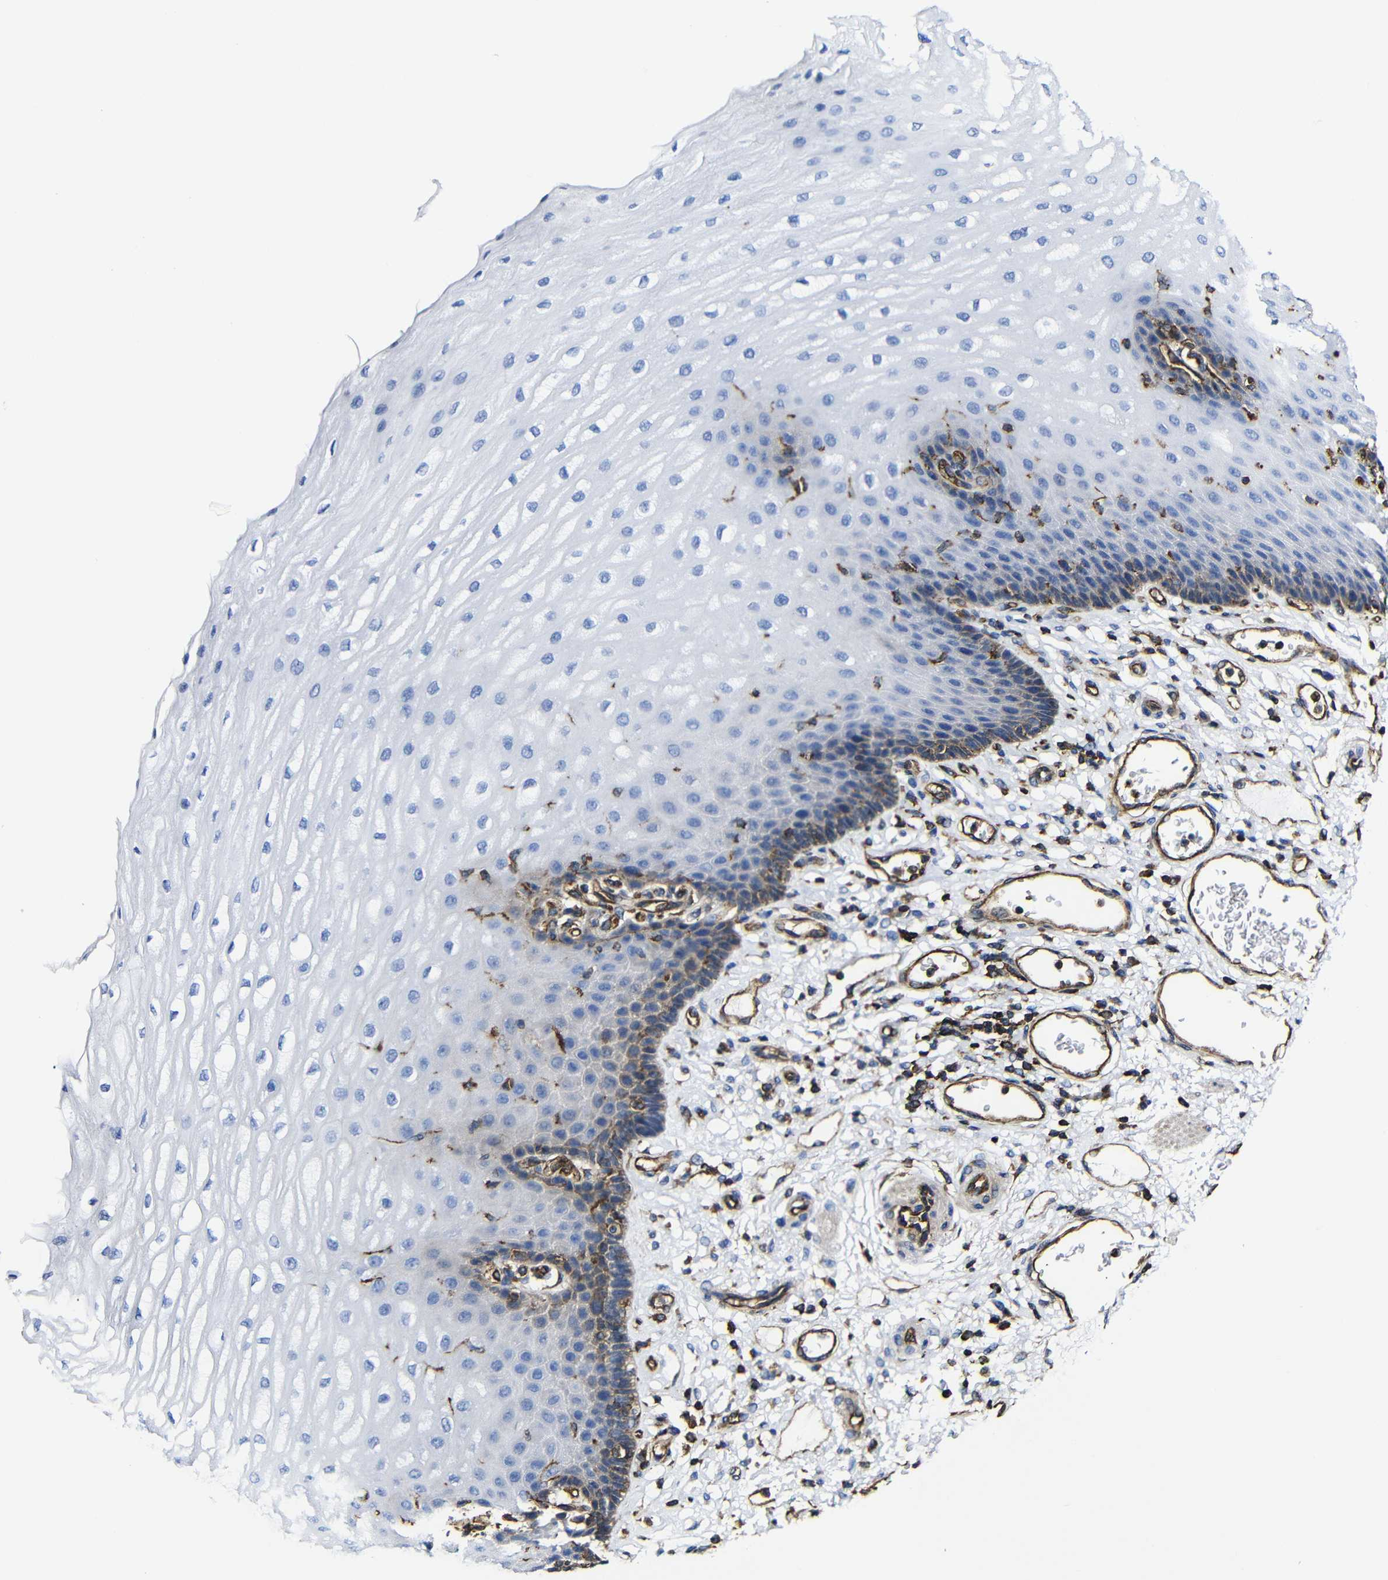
{"staining": {"intensity": "weak", "quantity": "<25%", "location": "cytoplasmic/membranous"}, "tissue": "esophagus", "cell_type": "Squamous epithelial cells", "image_type": "normal", "snomed": [{"axis": "morphology", "description": "Normal tissue, NOS"}, {"axis": "topography", "description": "Esophagus"}], "caption": "Squamous epithelial cells are negative for brown protein staining in benign esophagus. (DAB (3,3'-diaminobenzidine) immunohistochemistry with hematoxylin counter stain).", "gene": "MSN", "patient": {"sex": "male", "age": 54}}